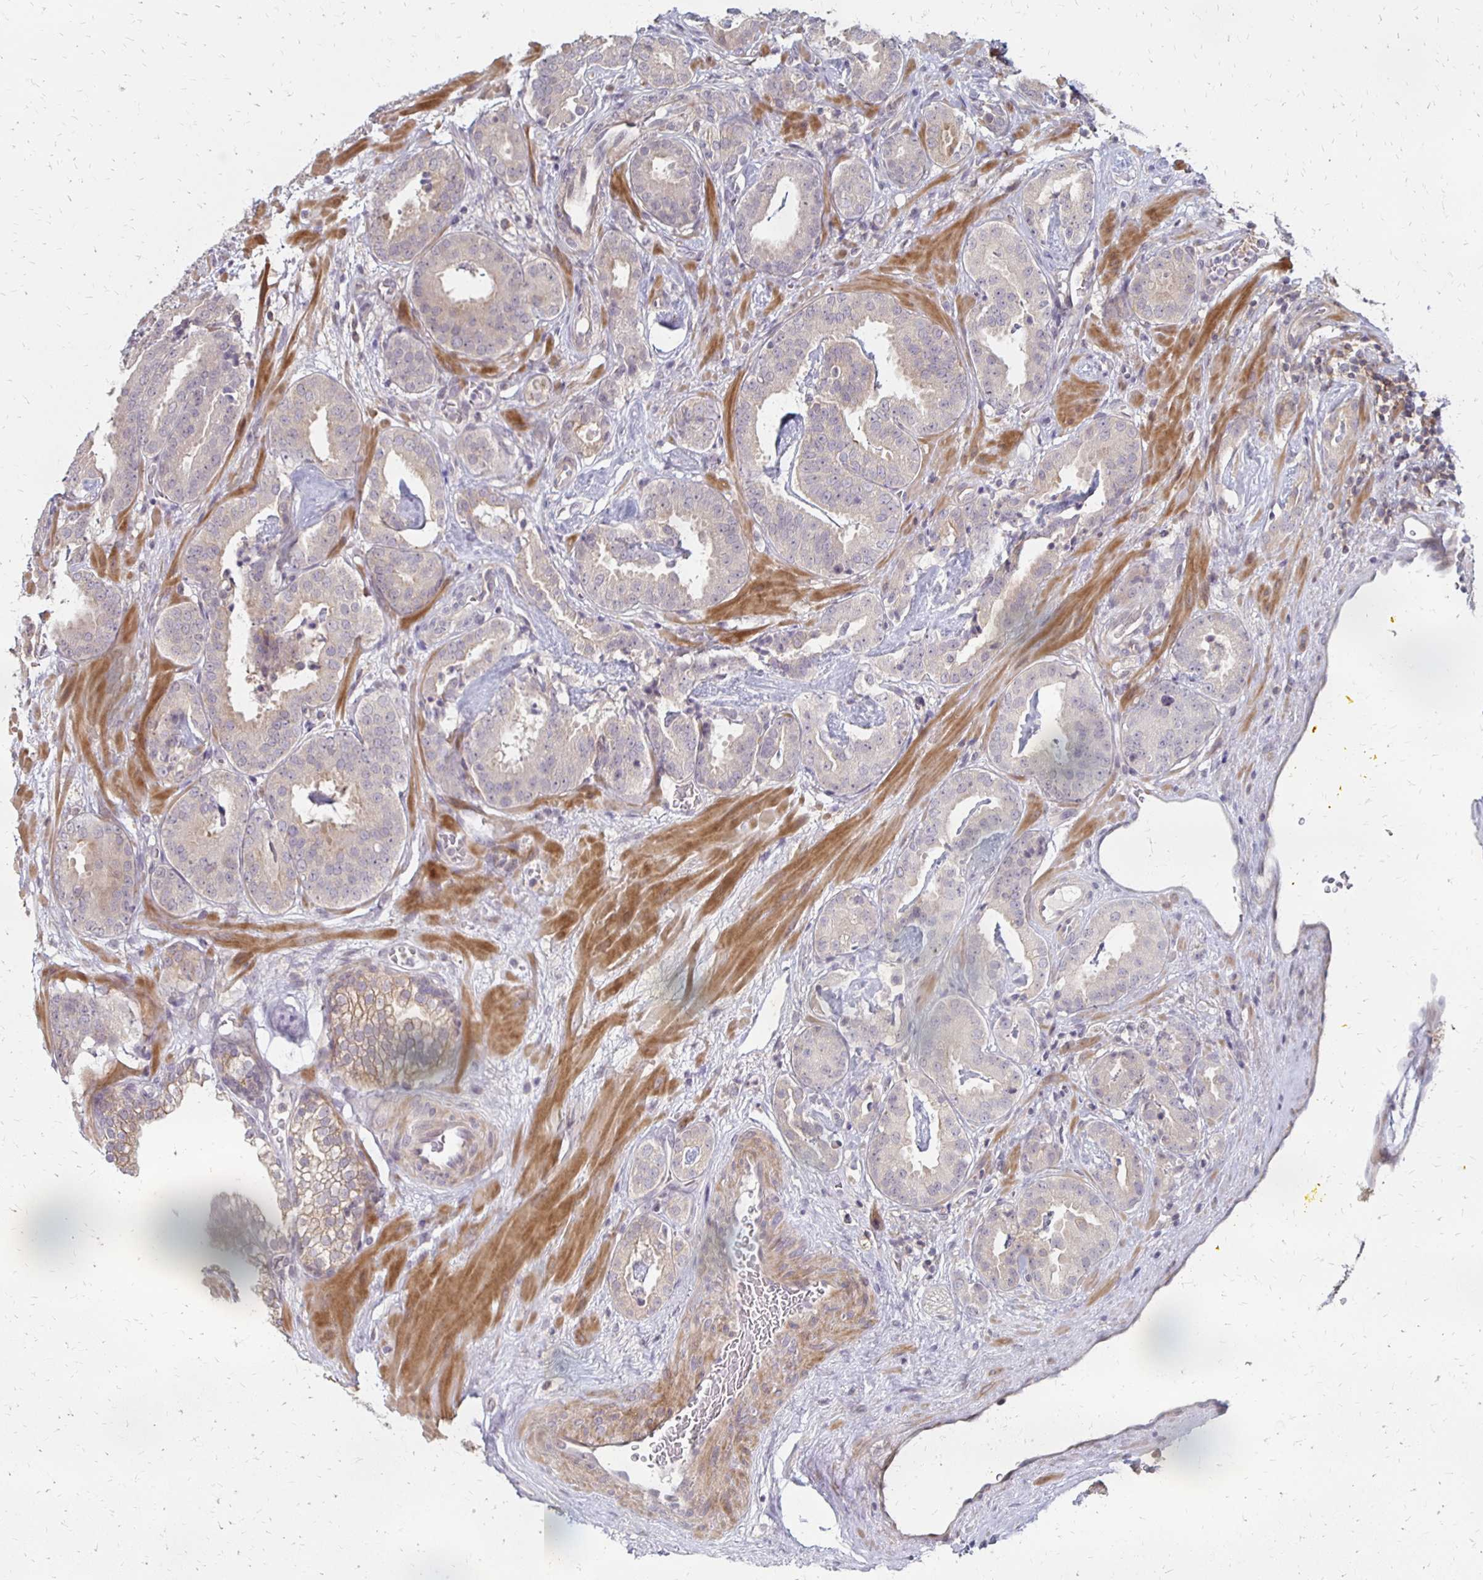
{"staining": {"intensity": "weak", "quantity": "<25%", "location": "cytoplasmic/membranous"}, "tissue": "prostate cancer", "cell_type": "Tumor cells", "image_type": "cancer", "snomed": [{"axis": "morphology", "description": "Adenocarcinoma, Low grade"}, {"axis": "topography", "description": "Prostate"}], "caption": "A high-resolution image shows immunohistochemistry (IHC) staining of prostate low-grade adenocarcinoma, which demonstrates no significant expression in tumor cells.", "gene": "PRKCB", "patient": {"sex": "male", "age": 62}}